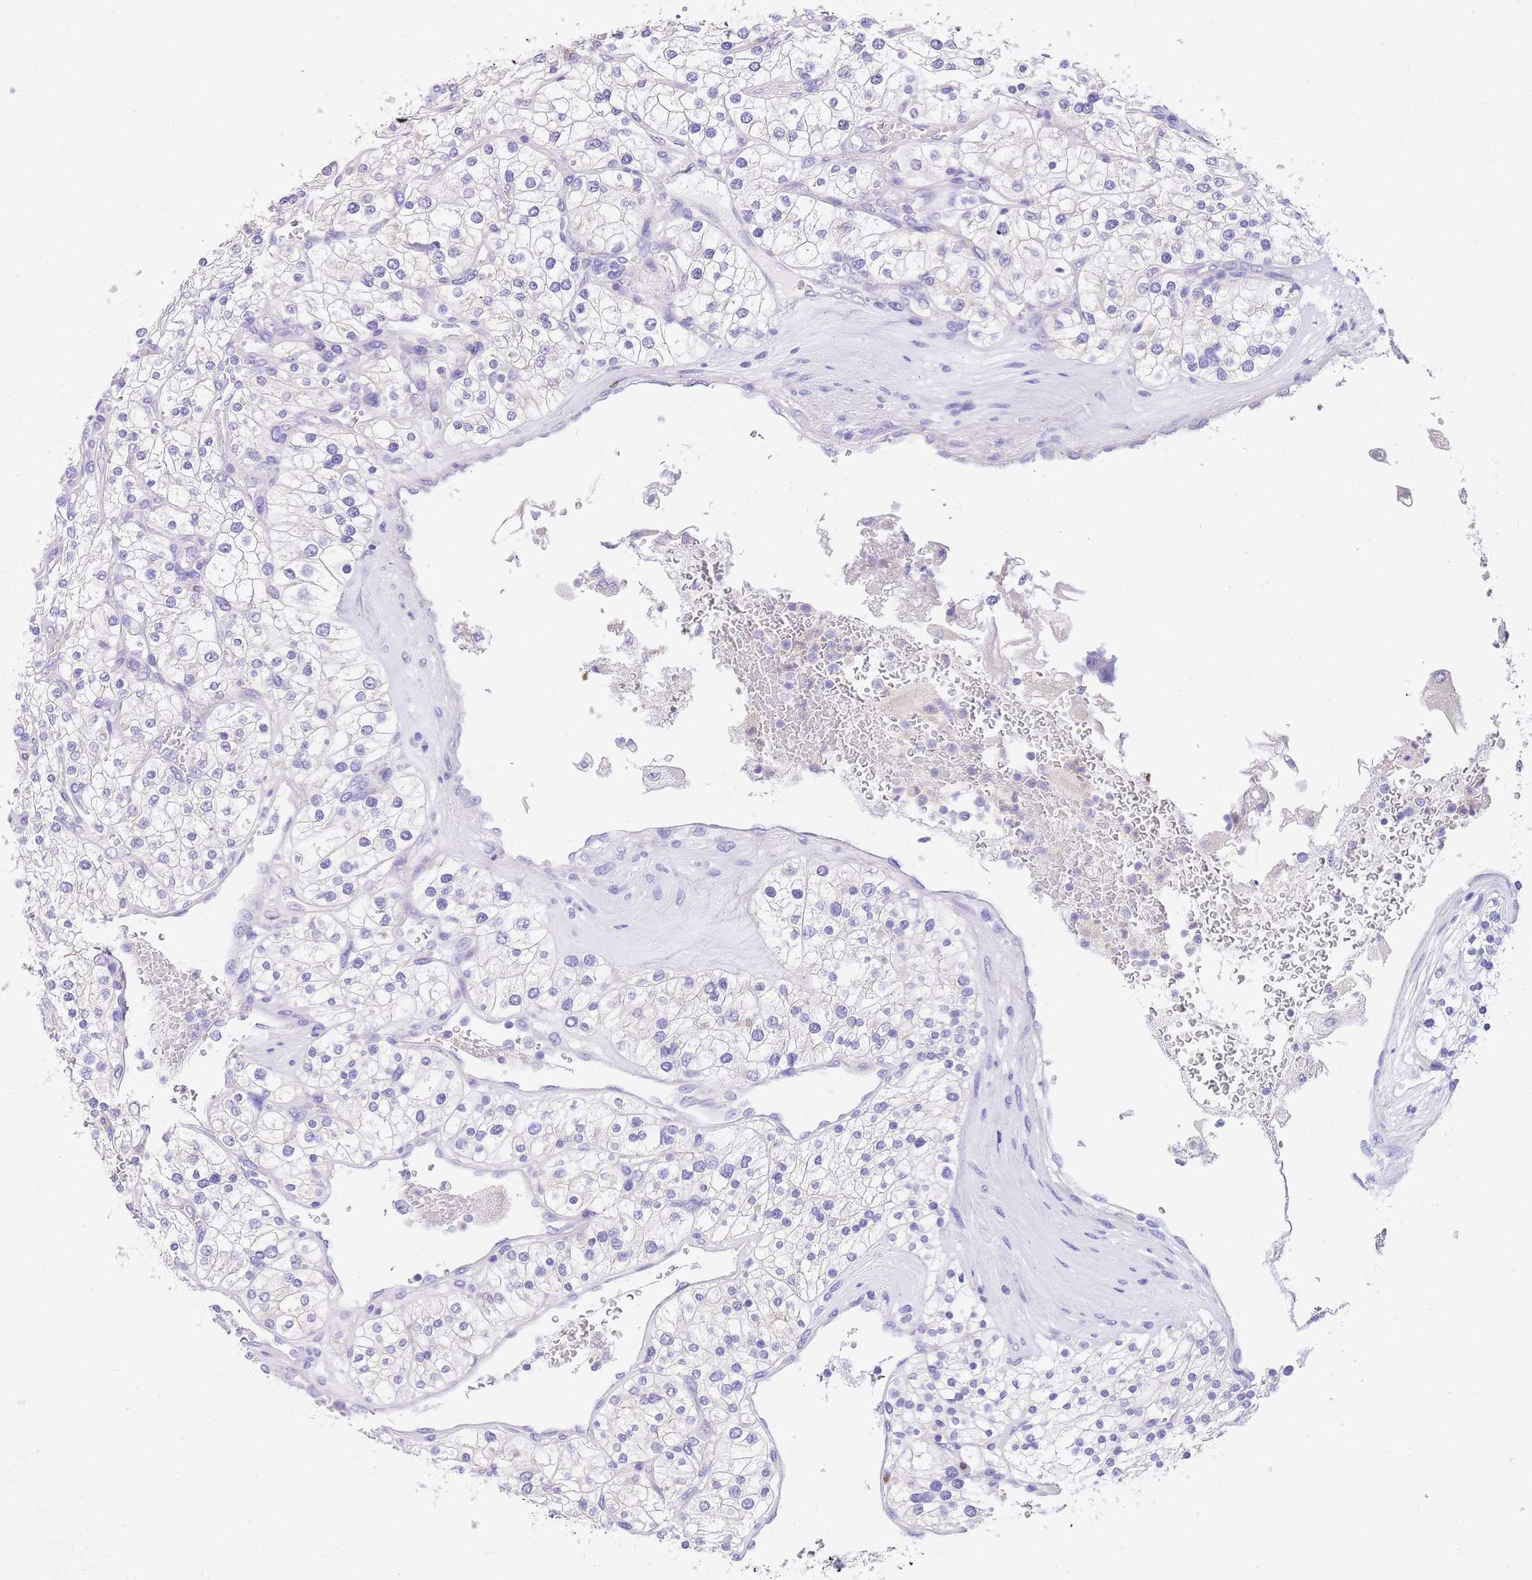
{"staining": {"intensity": "negative", "quantity": "none", "location": "none"}, "tissue": "renal cancer", "cell_type": "Tumor cells", "image_type": "cancer", "snomed": [{"axis": "morphology", "description": "Adenocarcinoma, NOS"}, {"axis": "topography", "description": "Kidney"}], "caption": "High power microscopy photomicrograph of an immunohistochemistry image of renal adenocarcinoma, revealing no significant expression in tumor cells.", "gene": "EPN2", "patient": {"sex": "male", "age": 80}}